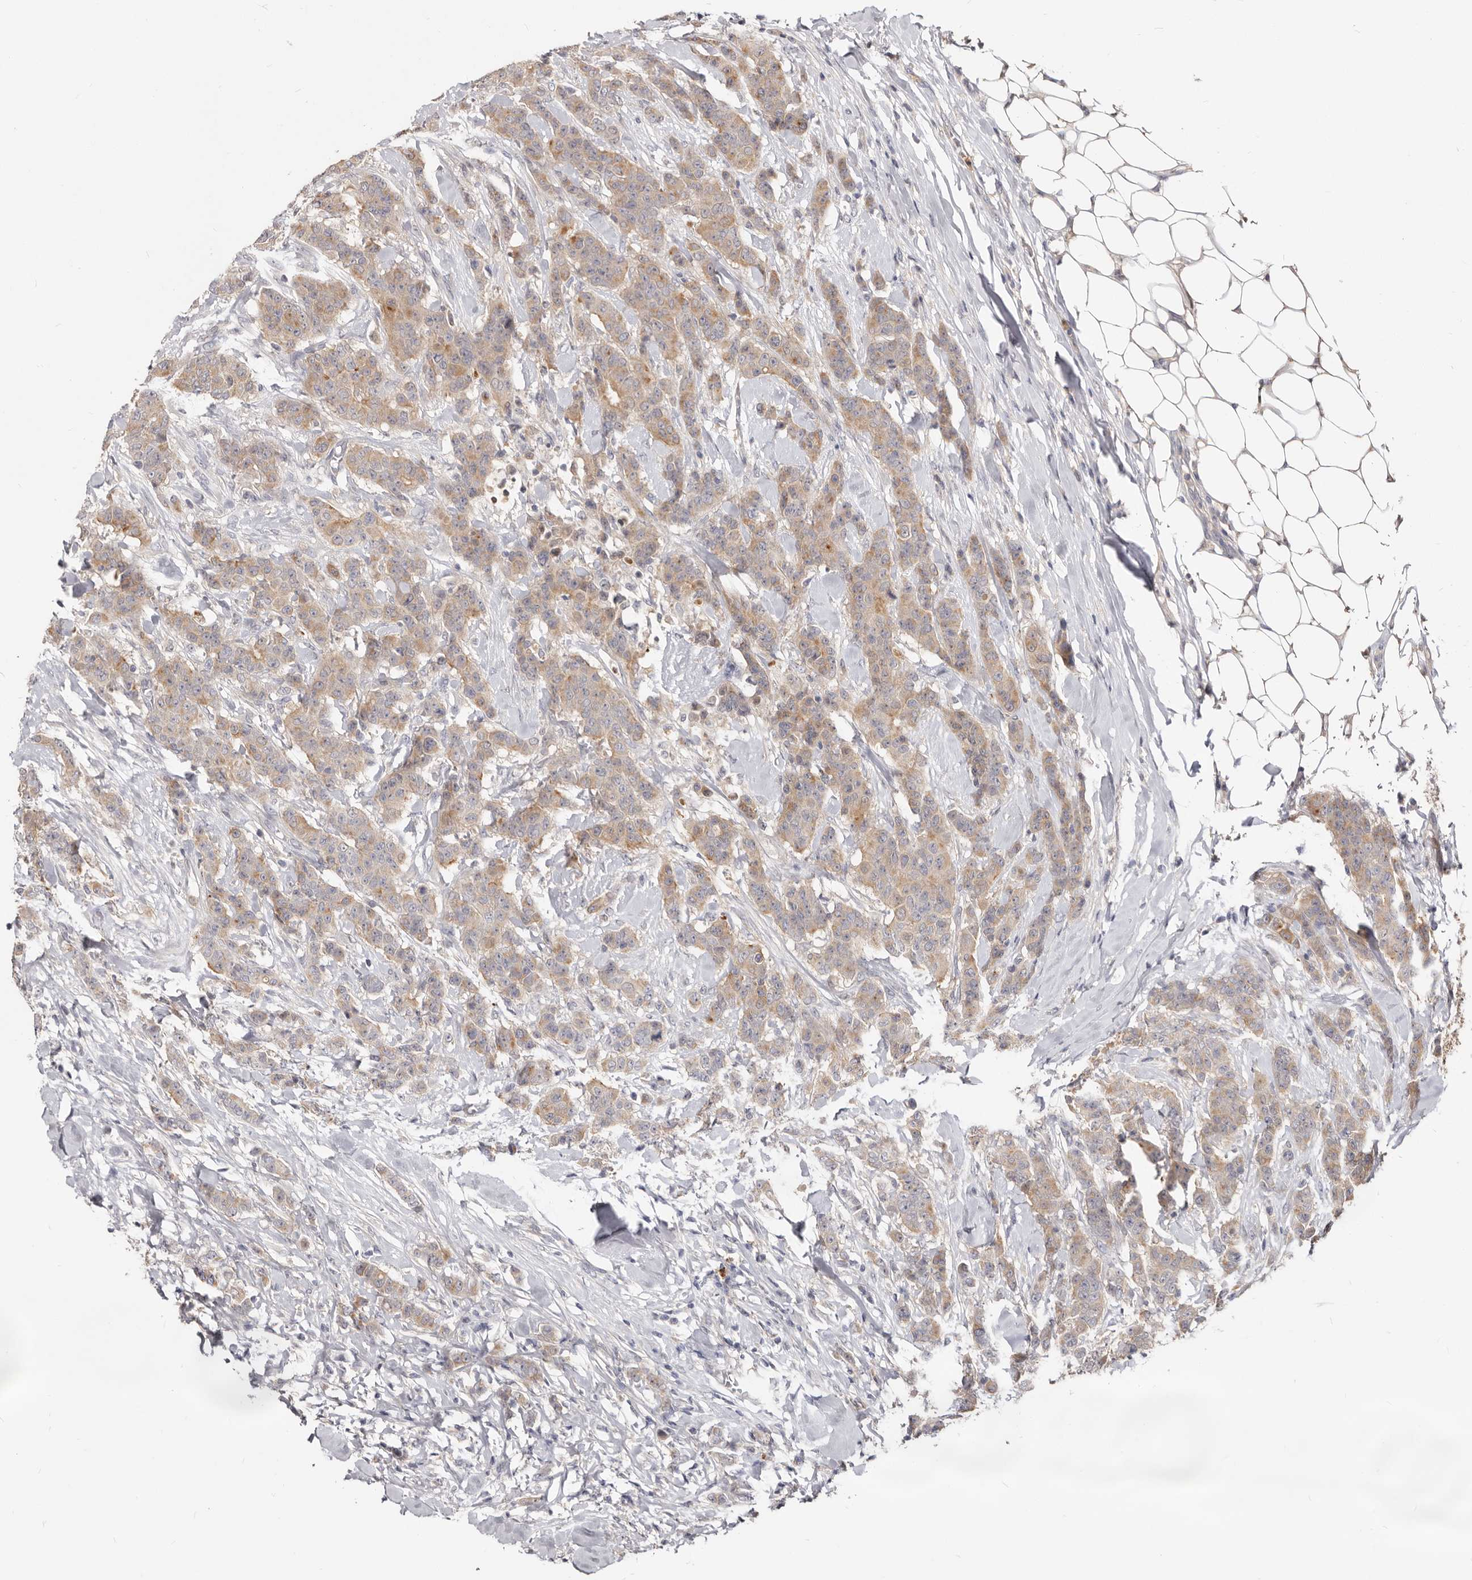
{"staining": {"intensity": "moderate", "quantity": ">75%", "location": "cytoplasmic/membranous"}, "tissue": "breast cancer", "cell_type": "Tumor cells", "image_type": "cancer", "snomed": [{"axis": "morphology", "description": "Duct carcinoma"}, {"axis": "topography", "description": "Breast"}], "caption": "Moderate cytoplasmic/membranous protein expression is seen in about >75% of tumor cells in breast cancer (invasive ductal carcinoma).", "gene": "TC2N", "patient": {"sex": "female", "age": 40}}